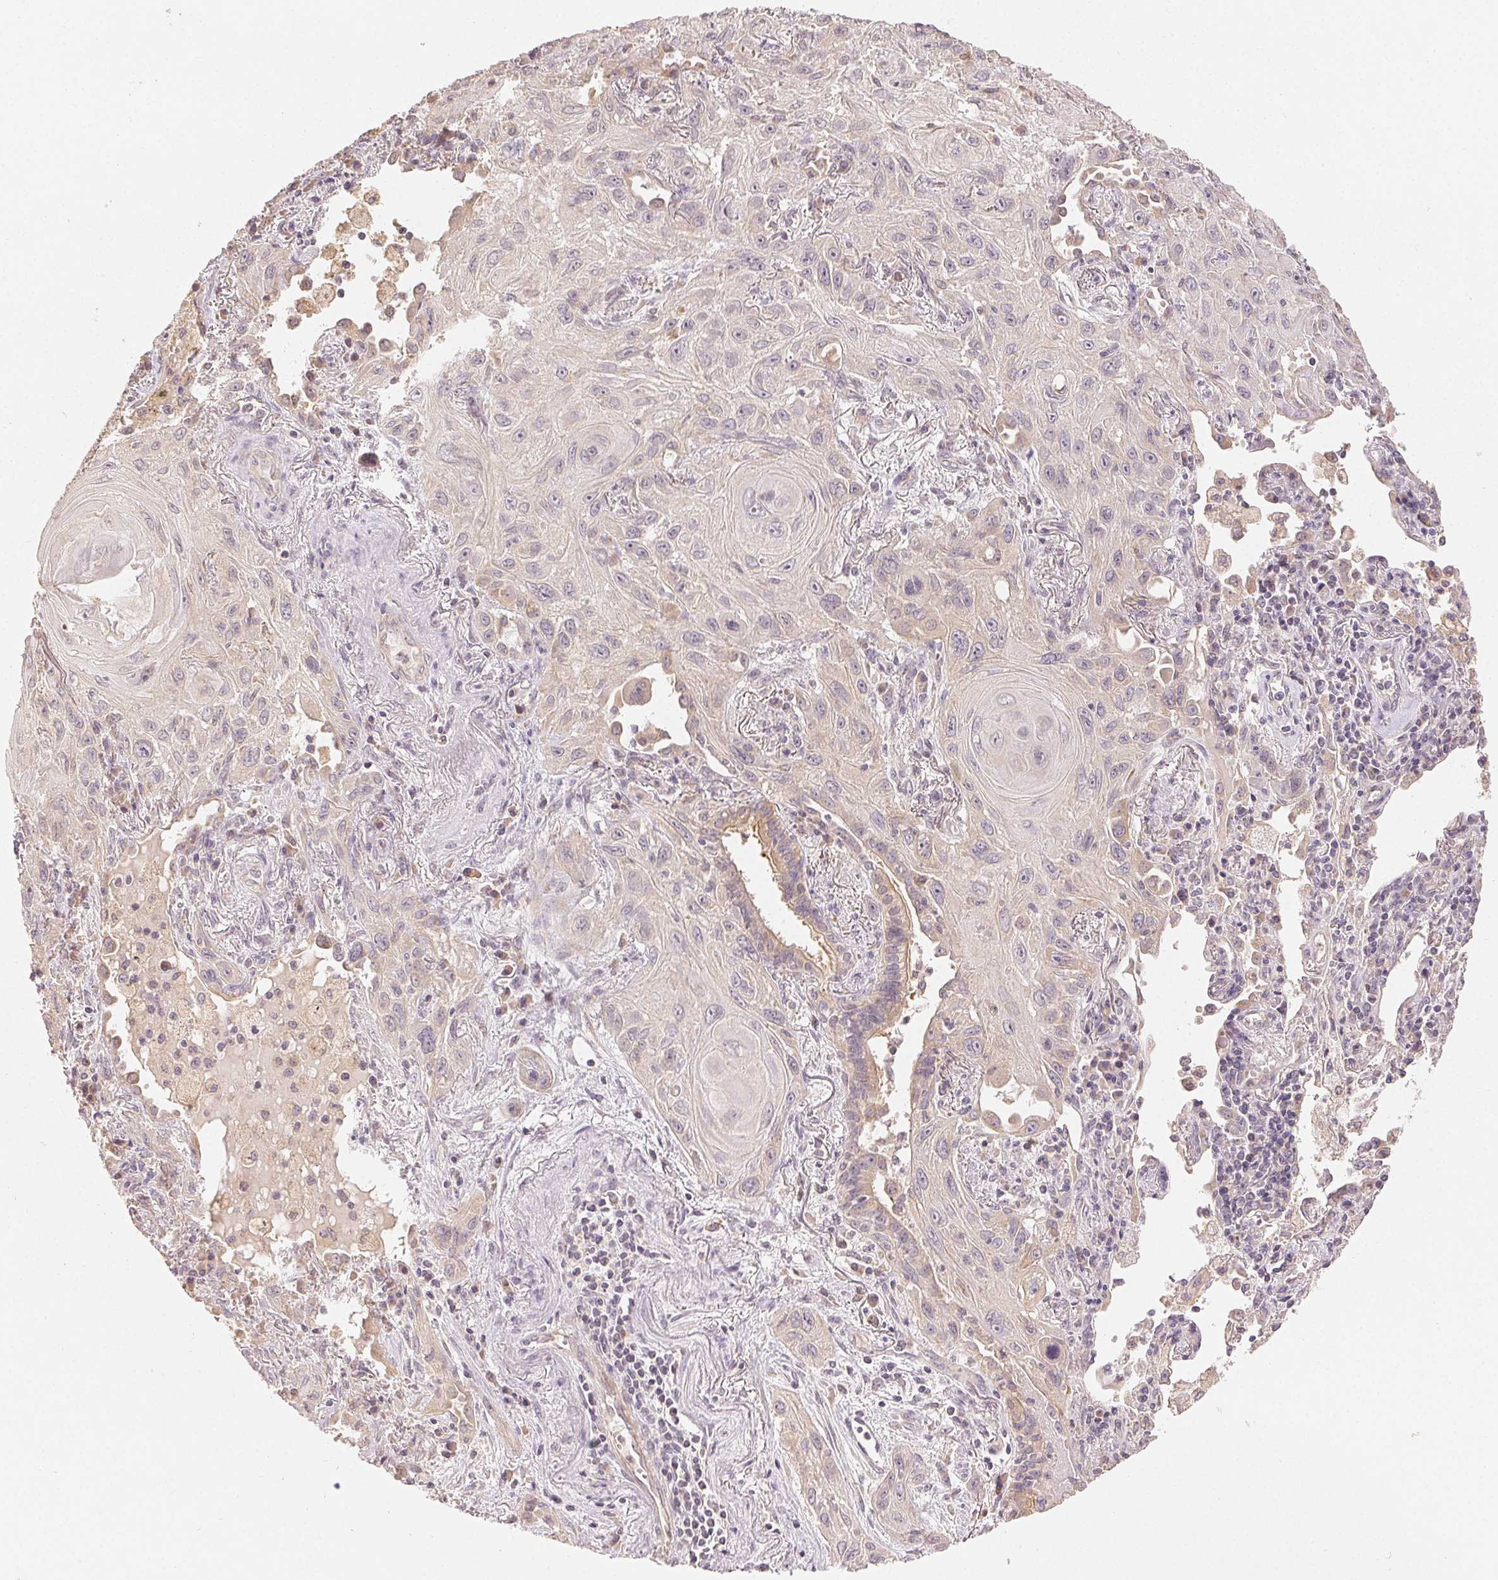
{"staining": {"intensity": "negative", "quantity": "none", "location": "none"}, "tissue": "lung cancer", "cell_type": "Tumor cells", "image_type": "cancer", "snomed": [{"axis": "morphology", "description": "Squamous cell carcinoma, NOS"}, {"axis": "topography", "description": "Lung"}], "caption": "DAB immunohistochemical staining of human lung squamous cell carcinoma shows no significant positivity in tumor cells.", "gene": "SEZ6L2", "patient": {"sex": "male", "age": 79}}